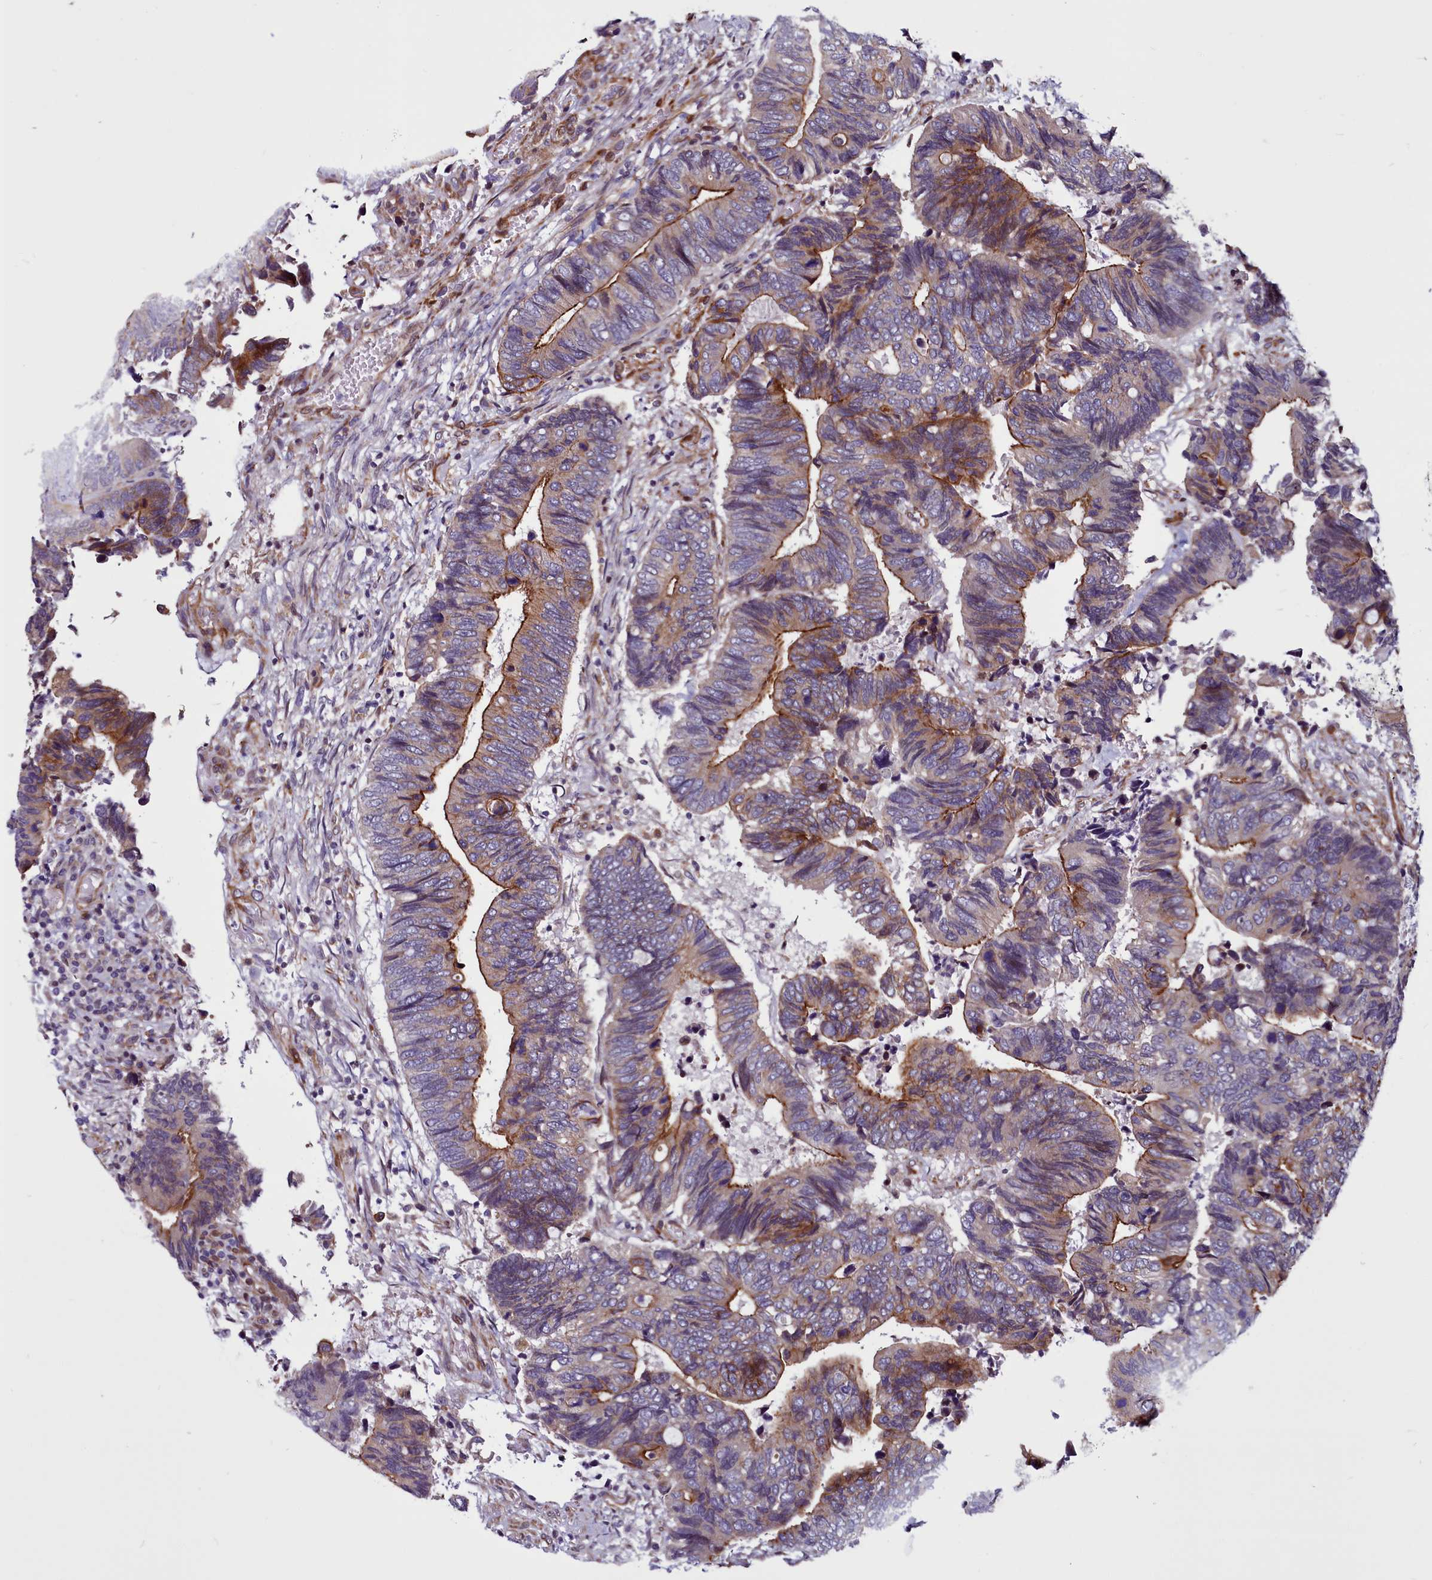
{"staining": {"intensity": "moderate", "quantity": "<25%", "location": "cytoplasmic/membranous"}, "tissue": "colorectal cancer", "cell_type": "Tumor cells", "image_type": "cancer", "snomed": [{"axis": "morphology", "description": "Adenocarcinoma, NOS"}, {"axis": "topography", "description": "Colon"}], "caption": "IHC staining of adenocarcinoma (colorectal), which displays low levels of moderate cytoplasmic/membranous positivity in approximately <25% of tumor cells indicating moderate cytoplasmic/membranous protein positivity. The staining was performed using DAB (brown) for protein detection and nuclei were counterstained in hematoxylin (blue).", "gene": "MCRIP1", "patient": {"sex": "male", "age": 87}}